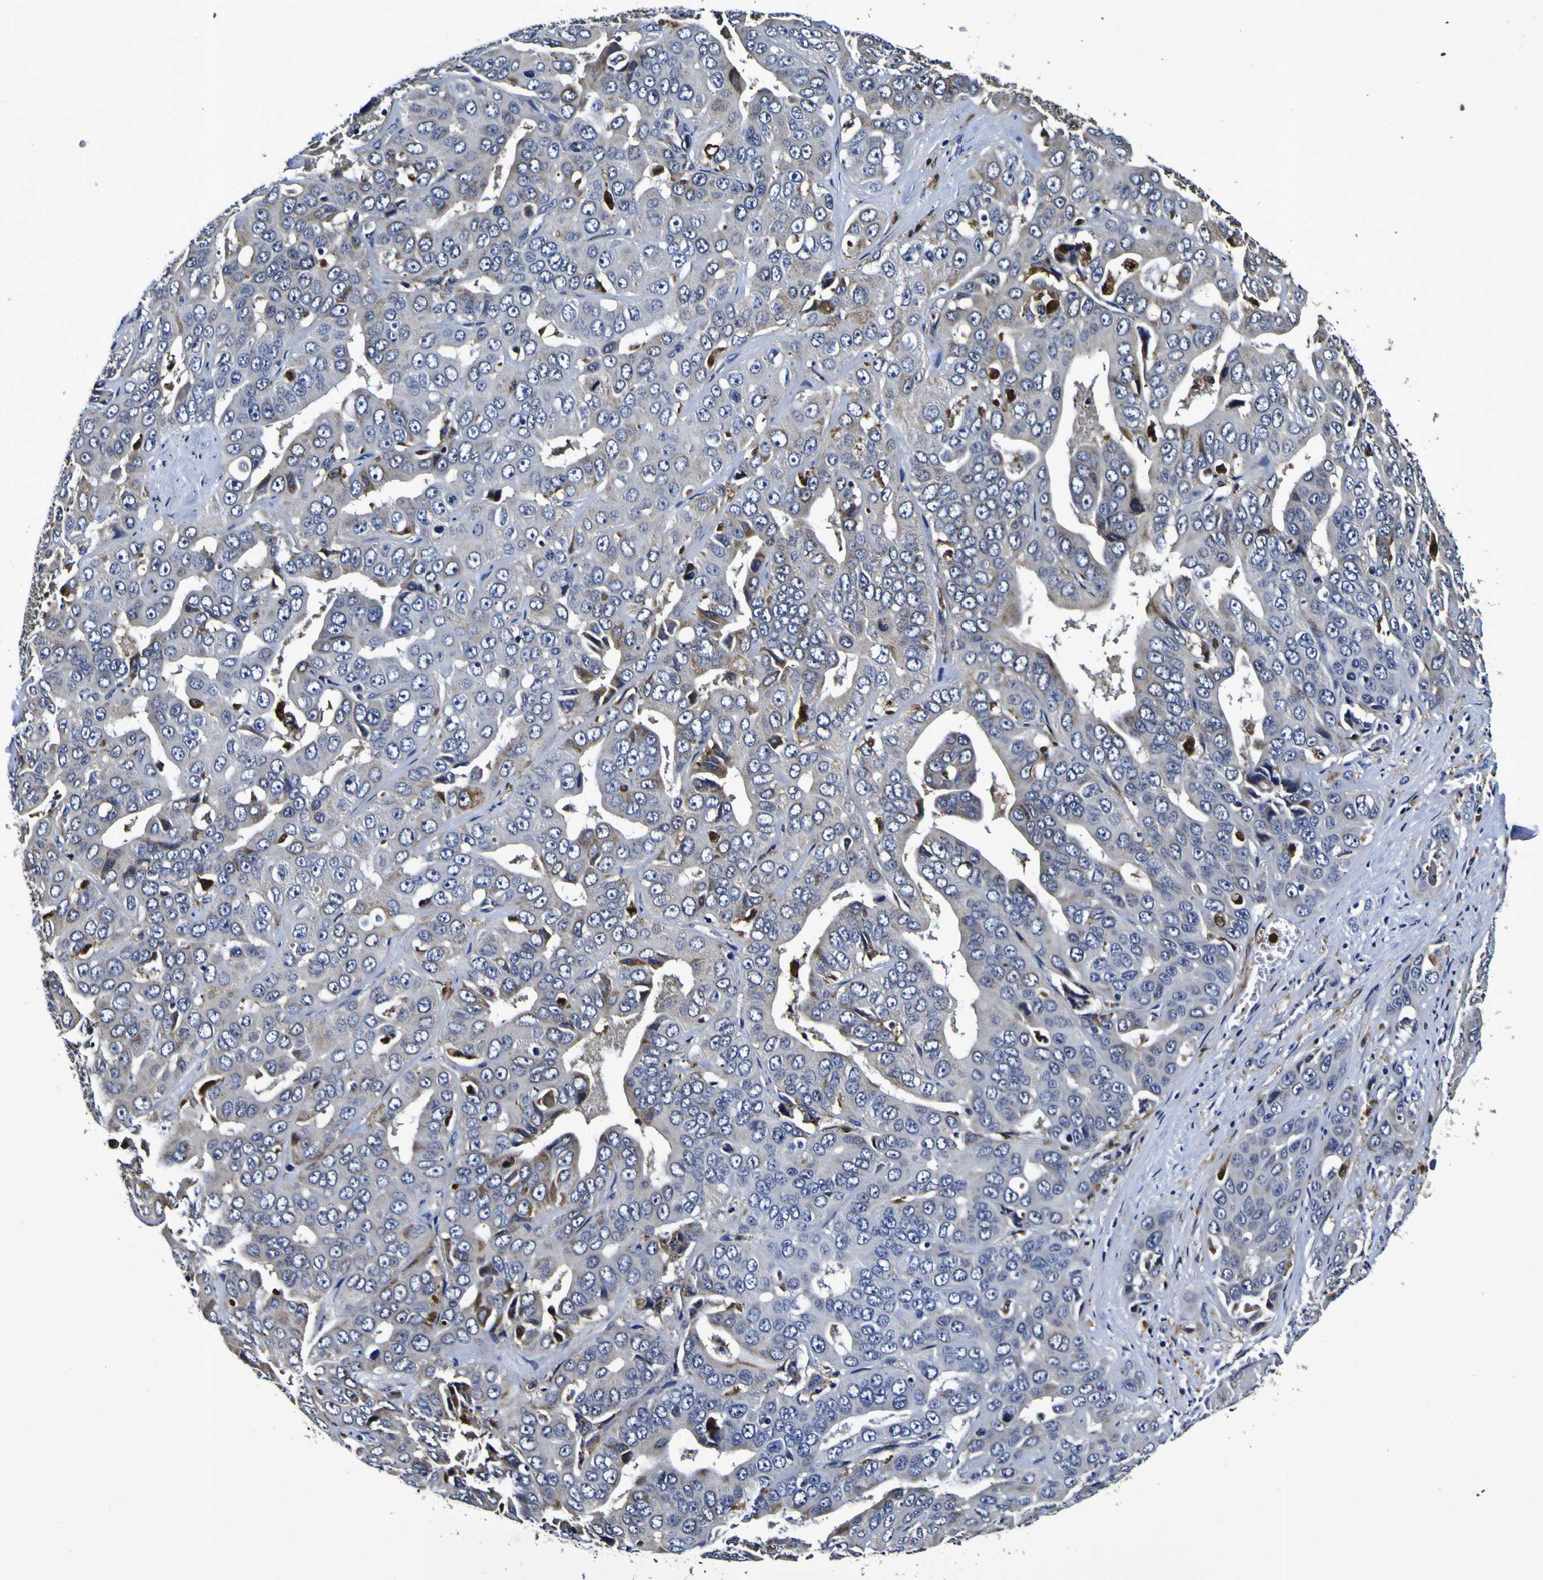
{"staining": {"intensity": "negative", "quantity": "none", "location": "none"}, "tissue": "liver cancer", "cell_type": "Tumor cells", "image_type": "cancer", "snomed": [{"axis": "morphology", "description": "Cholangiocarcinoma"}, {"axis": "topography", "description": "Liver"}], "caption": "DAB immunohistochemical staining of human liver cancer reveals no significant expression in tumor cells.", "gene": "GPX1", "patient": {"sex": "female", "age": 52}}